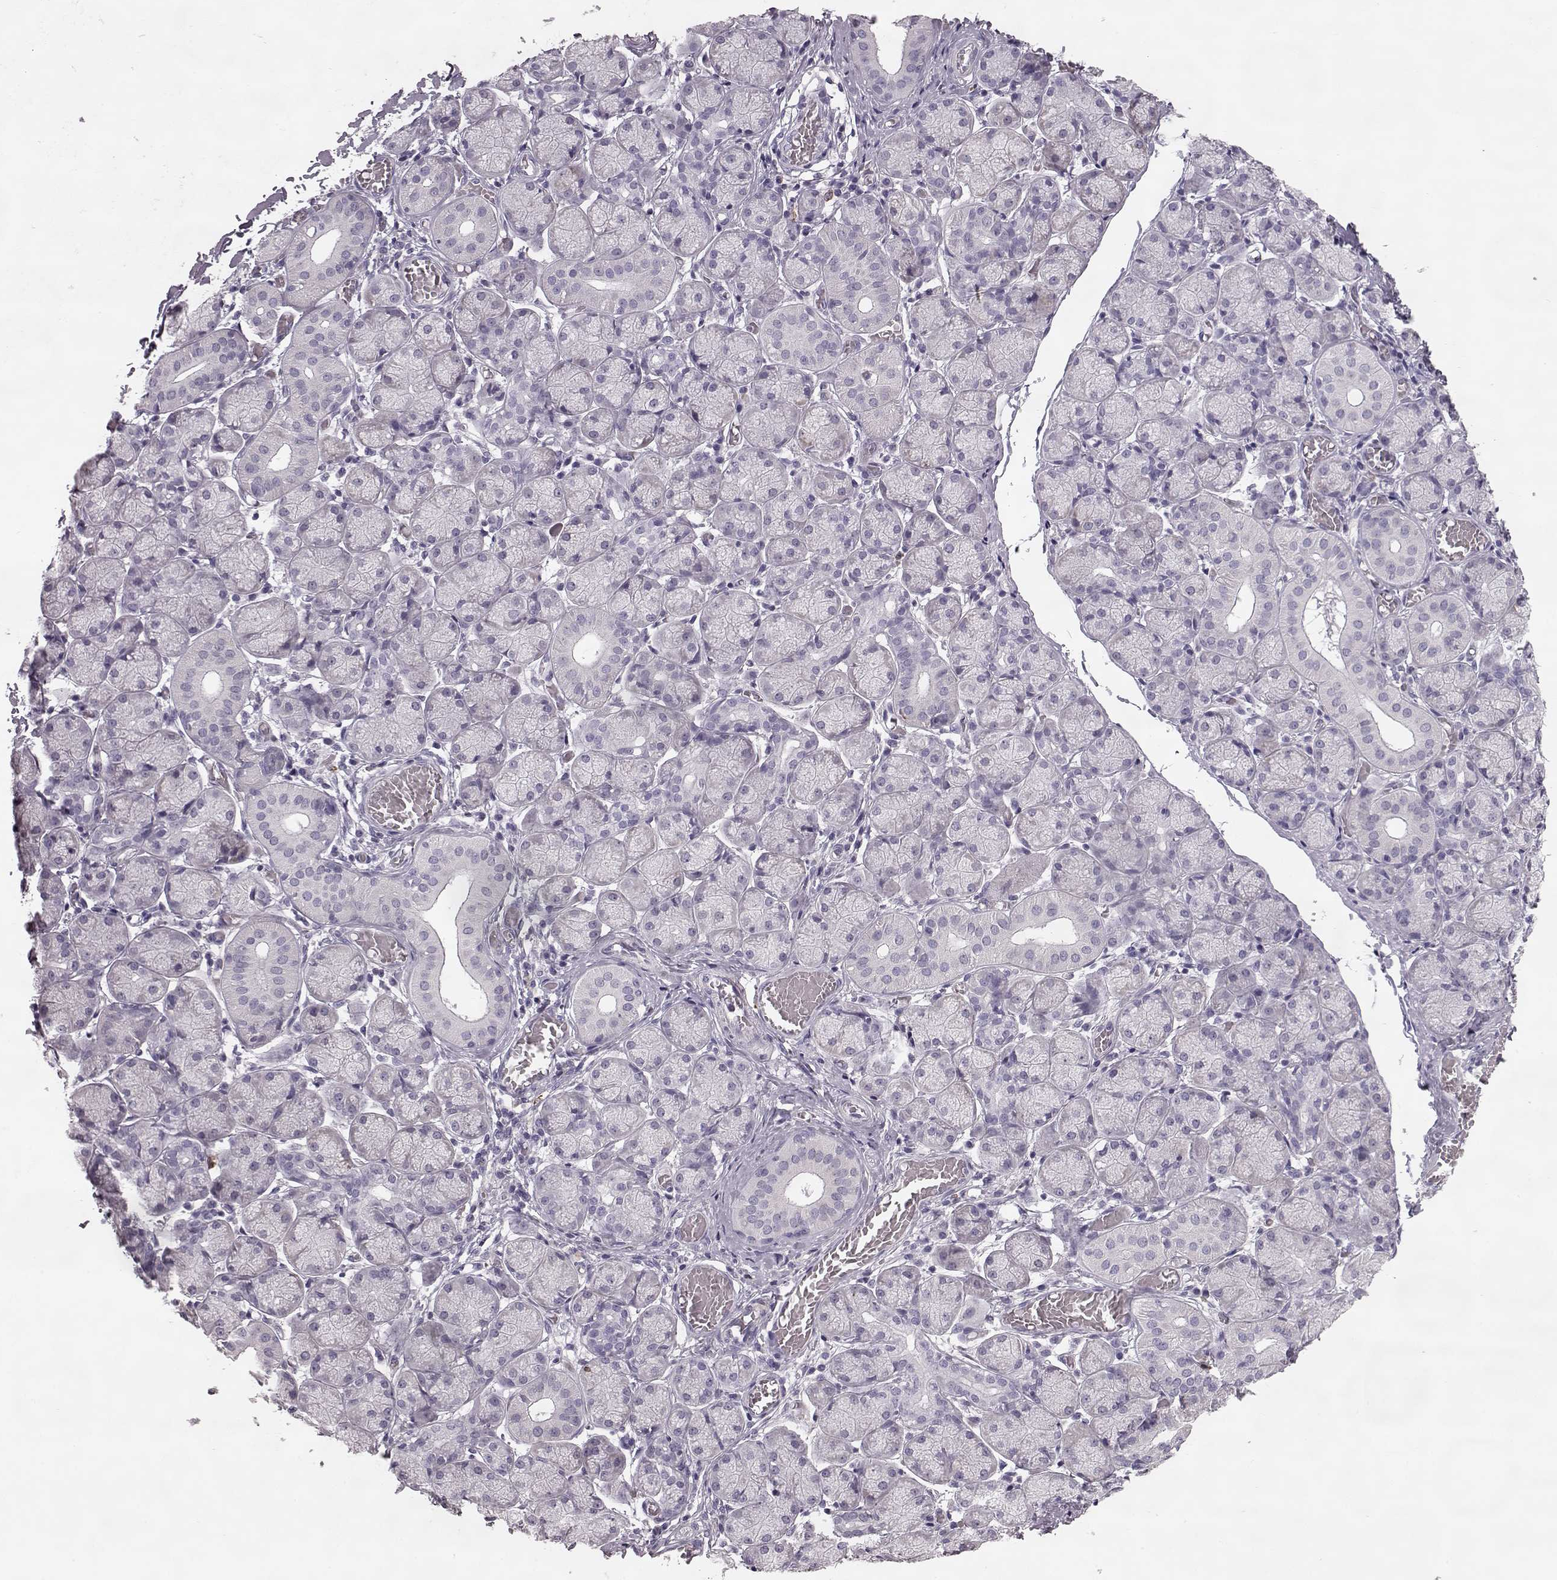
{"staining": {"intensity": "weak", "quantity": "<25%", "location": "cytoplasmic/membranous"}, "tissue": "salivary gland", "cell_type": "Glandular cells", "image_type": "normal", "snomed": [{"axis": "morphology", "description": "Normal tissue, NOS"}, {"axis": "topography", "description": "Salivary gland"}, {"axis": "topography", "description": "Peripheral nerve tissue"}], "caption": "High magnification brightfield microscopy of benign salivary gland stained with DAB (3,3'-diaminobenzidine) (brown) and counterstained with hematoxylin (blue): glandular cells show no significant positivity. Nuclei are stained in blue.", "gene": "ELOVL5", "patient": {"sex": "female", "age": 24}}